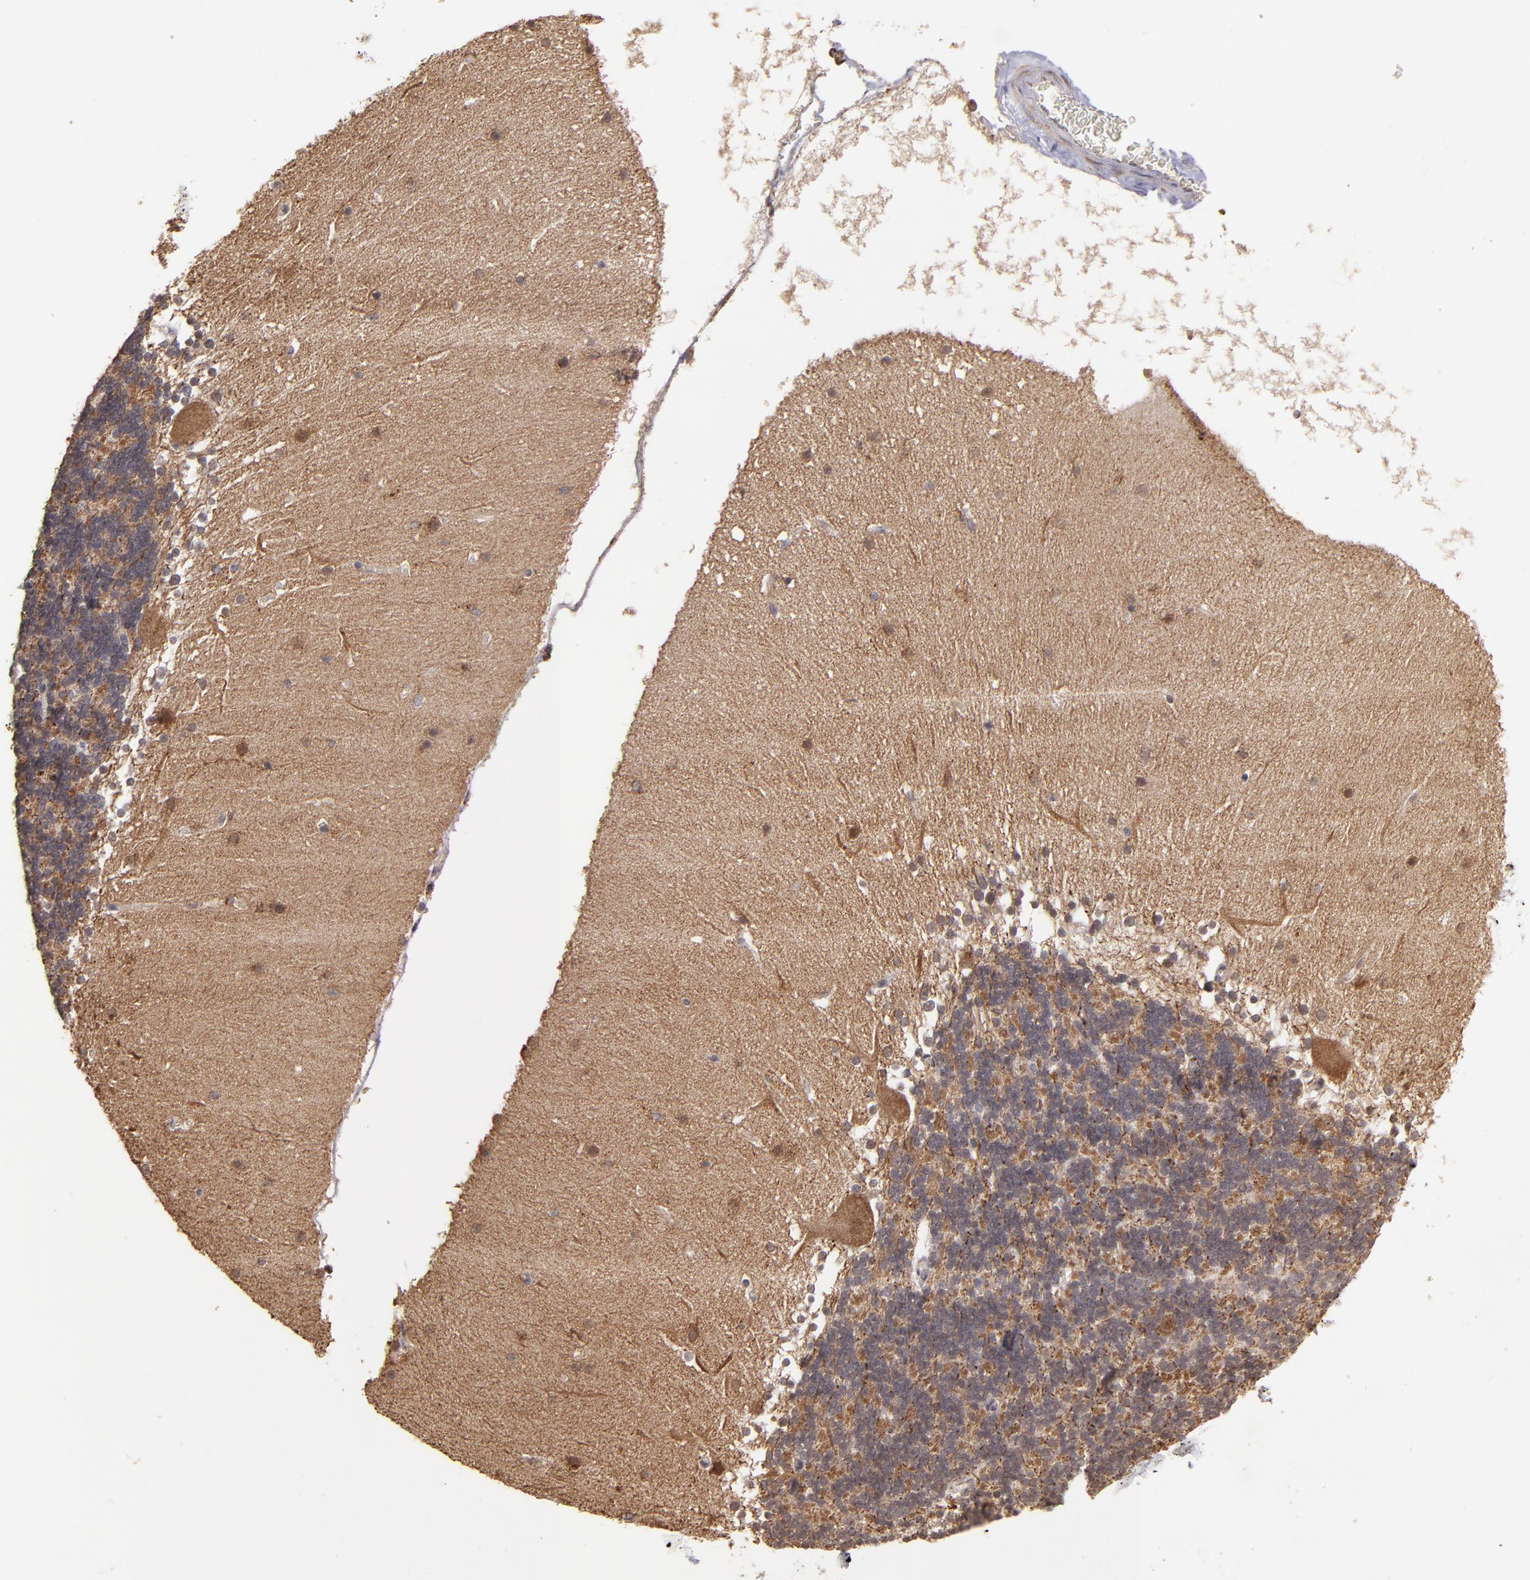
{"staining": {"intensity": "moderate", "quantity": ">75%", "location": "cytoplasmic/membranous,nuclear"}, "tissue": "cerebellum", "cell_type": "Cells in granular layer", "image_type": "normal", "snomed": [{"axis": "morphology", "description": "Normal tissue, NOS"}, {"axis": "topography", "description": "Cerebellum"}], "caption": "Protein expression analysis of benign cerebellum displays moderate cytoplasmic/membranous,nuclear expression in about >75% of cells in granular layer. Ihc stains the protein of interest in brown and the nuclei are stained blue.", "gene": "SIPA1L1", "patient": {"sex": "female", "age": 19}}